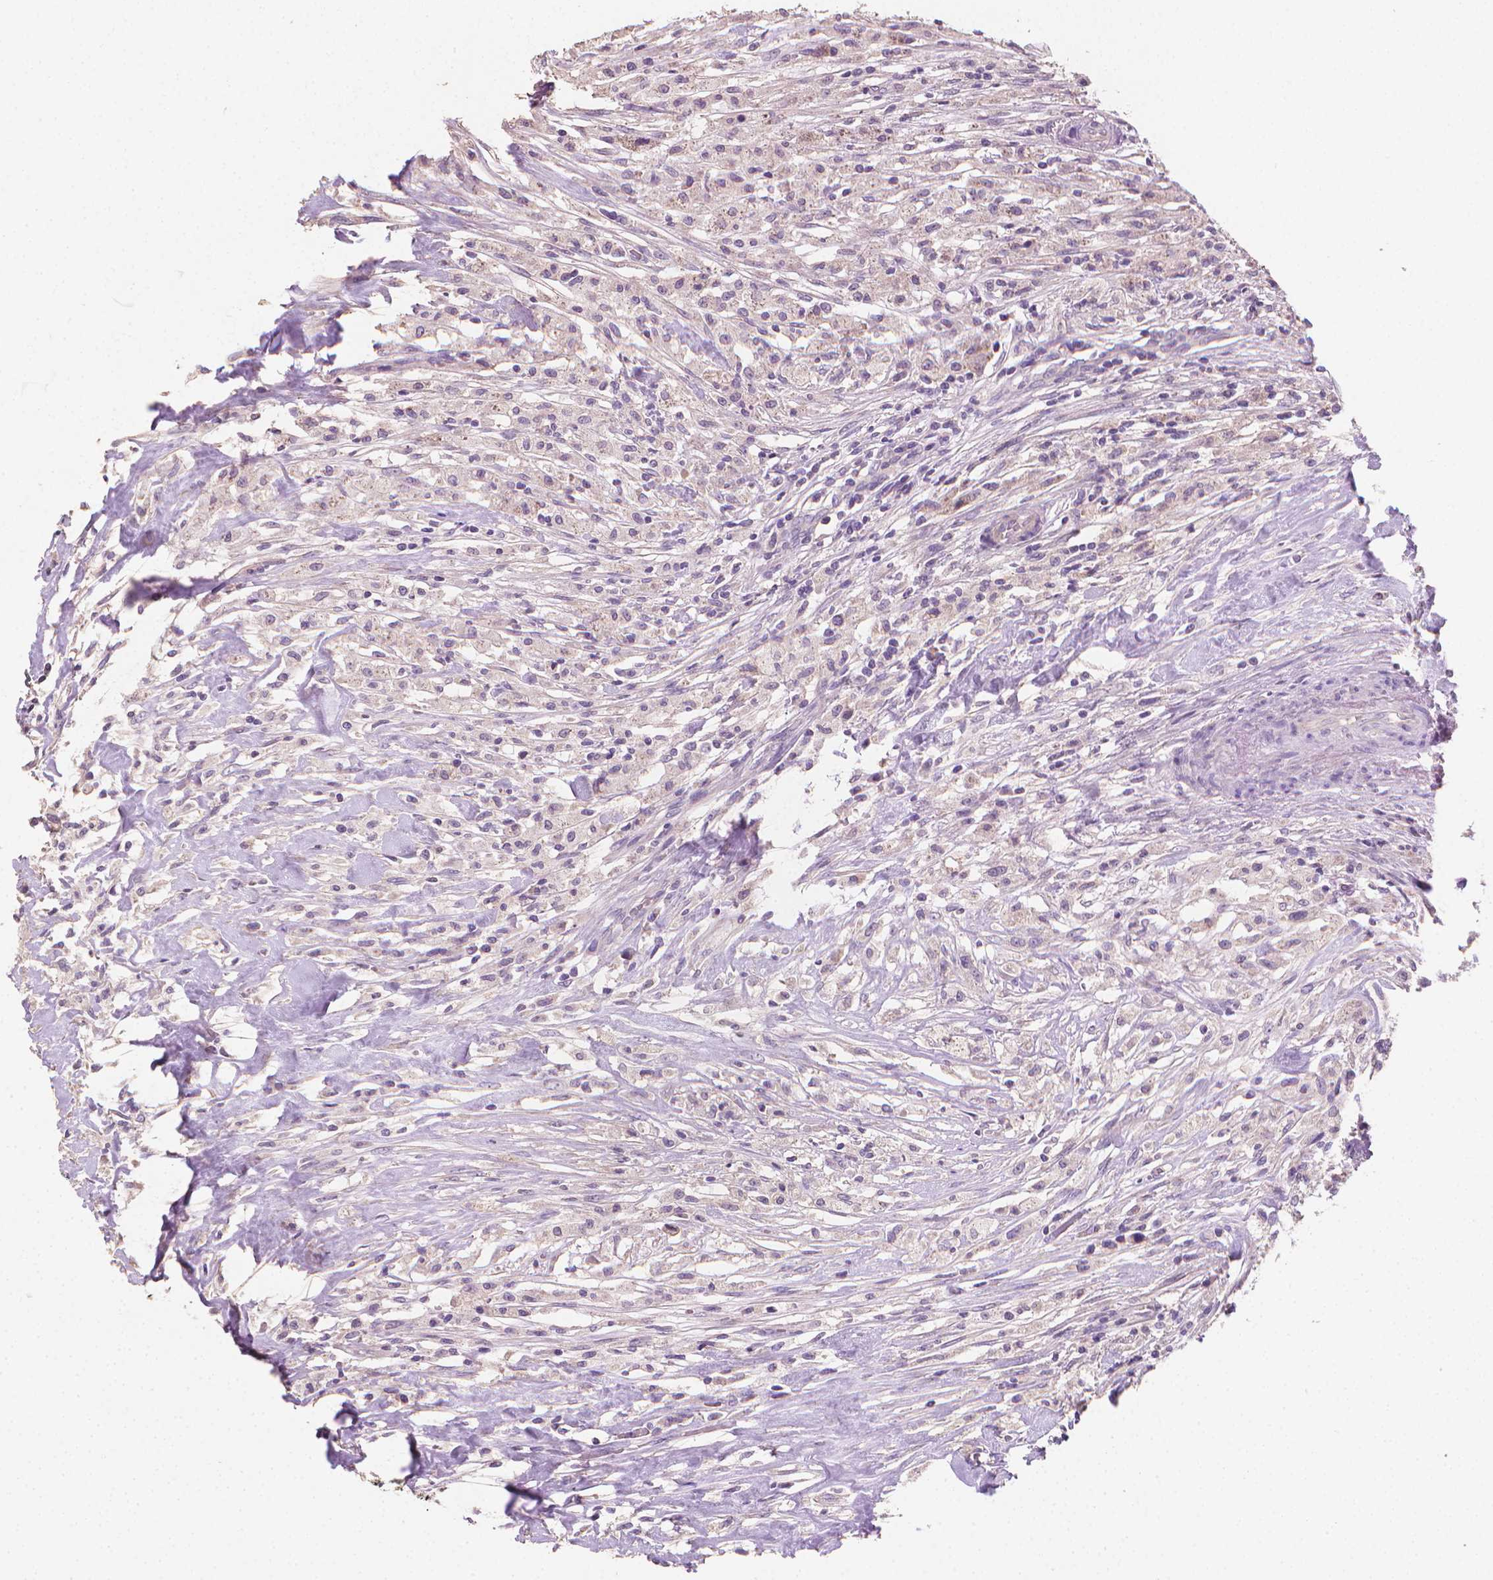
{"staining": {"intensity": "negative", "quantity": "none", "location": "none"}, "tissue": "testis cancer", "cell_type": "Tumor cells", "image_type": "cancer", "snomed": [{"axis": "morphology", "description": "Necrosis, NOS"}, {"axis": "morphology", "description": "Carcinoma, Embryonal, NOS"}, {"axis": "topography", "description": "Testis"}], "caption": "An immunohistochemistry (IHC) image of testis embryonal carcinoma is shown. There is no staining in tumor cells of testis embryonal carcinoma.", "gene": "CATIP", "patient": {"sex": "male", "age": 19}}